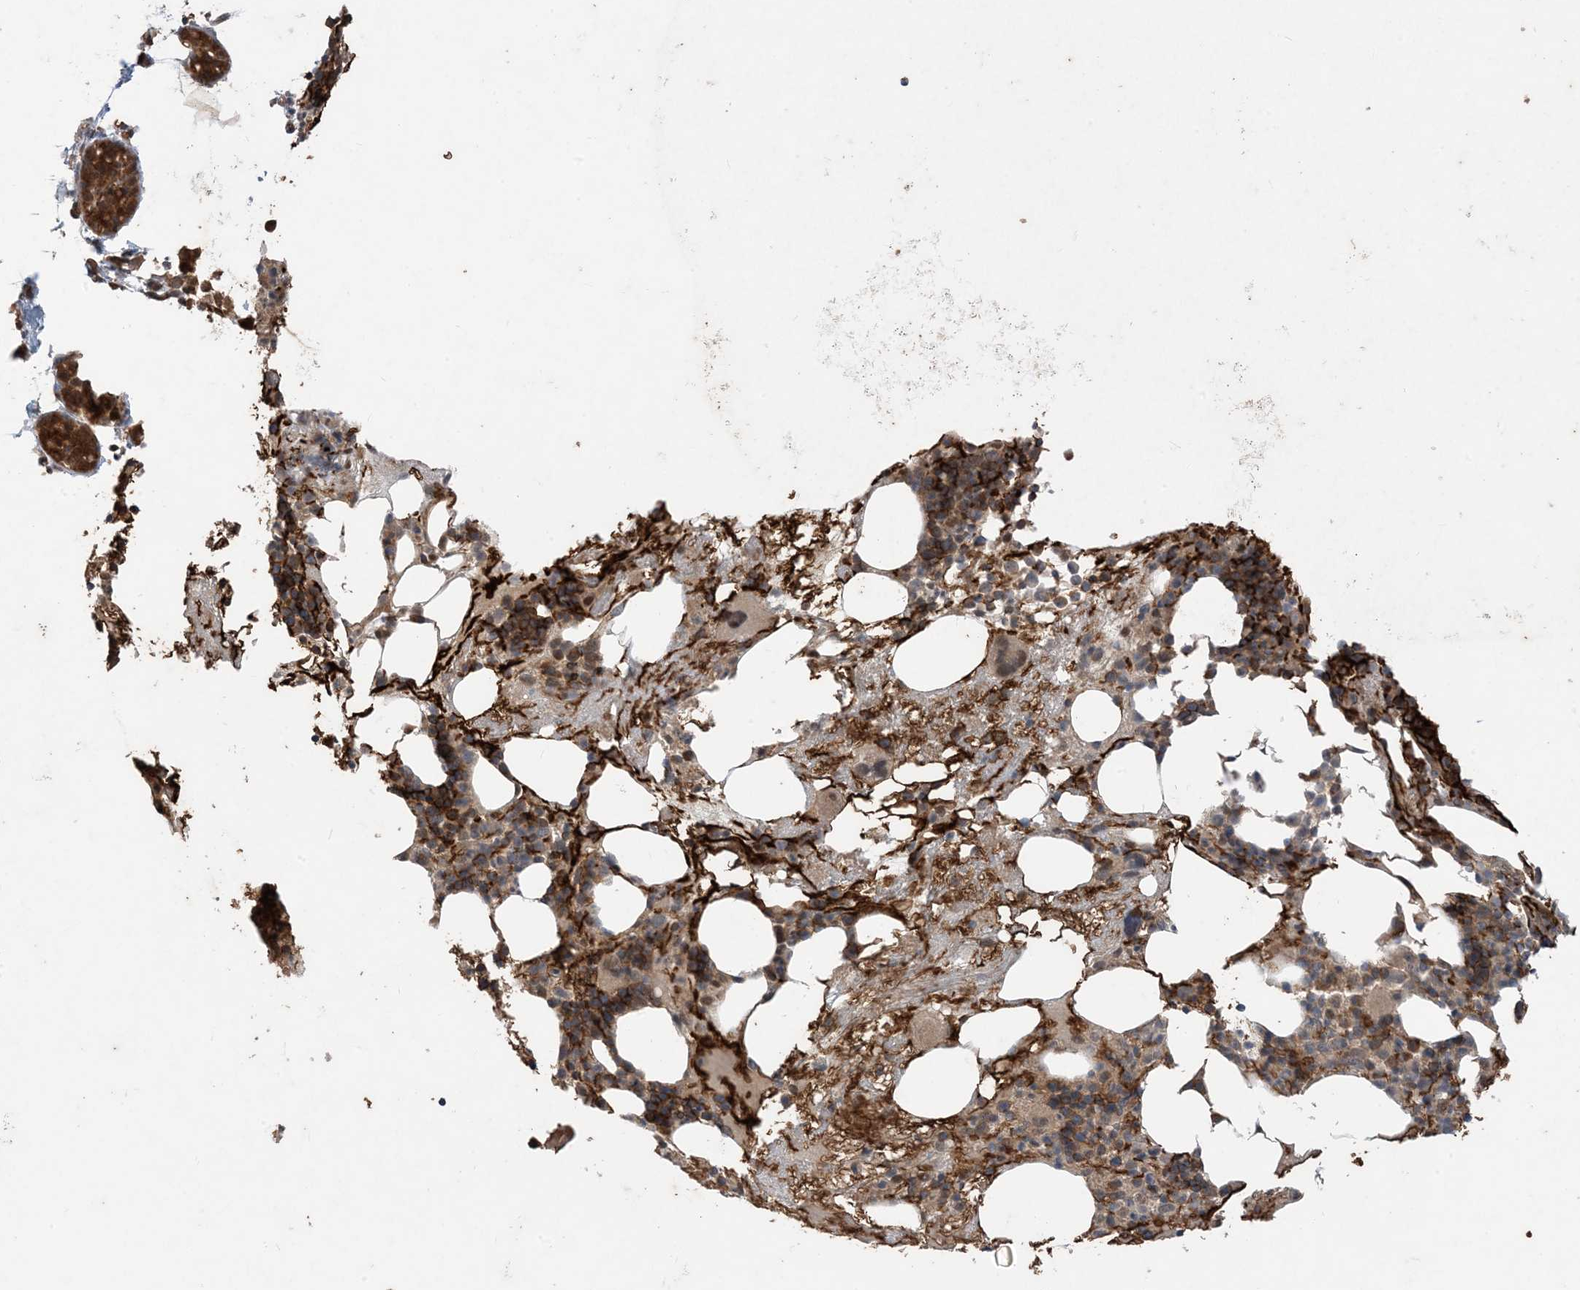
{"staining": {"intensity": "strong", "quantity": "25%-75%", "location": "cytoplasmic/membranous"}, "tissue": "bone marrow", "cell_type": "Hematopoietic cells", "image_type": "normal", "snomed": [{"axis": "morphology", "description": "Normal tissue, NOS"}, {"axis": "morphology", "description": "Inflammation, NOS"}, {"axis": "topography", "description": "Bone marrow"}], "caption": "This photomicrograph shows immunohistochemistry staining of unremarkable human bone marrow, with high strong cytoplasmic/membranous staining in about 25%-75% of hematopoietic cells.", "gene": "PUSL1", "patient": {"sex": "female", "age": 77}}